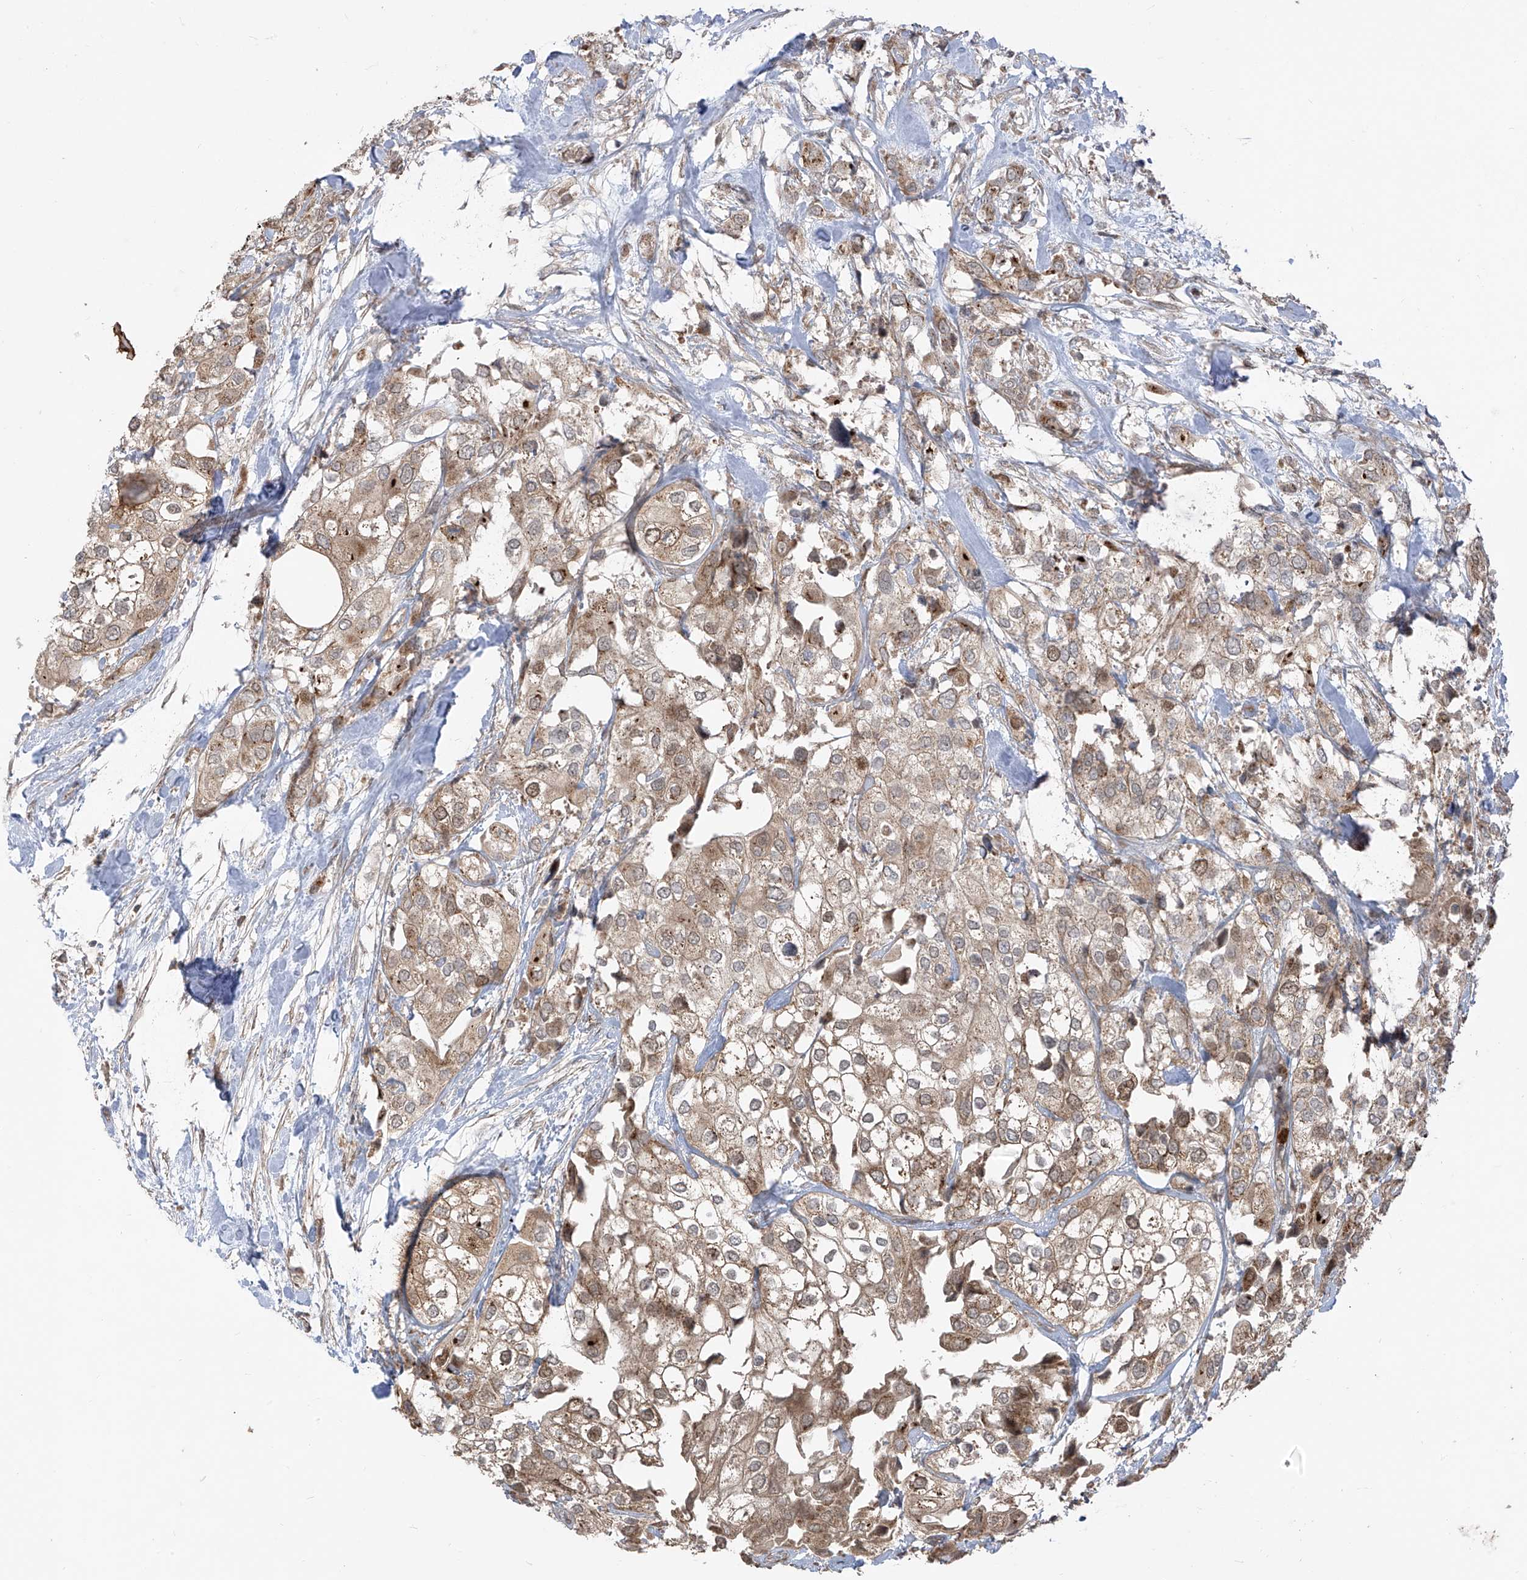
{"staining": {"intensity": "moderate", "quantity": ">75%", "location": "cytoplasmic/membranous"}, "tissue": "urothelial cancer", "cell_type": "Tumor cells", "image_type": "cancer", "snomed": [{"axis": "morphology", "description": "Urothelial carcinoma, High grade"}, {"axis": "topography", "description": "Urinary bladder"}], "caption": "Human urothelial cancer stained with a brown dye reveals moderate cytoplasmic/membranous positive positivity in about >75% of tumor cells.", "gene": "PDE11A", "patient": {"sex": "male", "age": 64}}